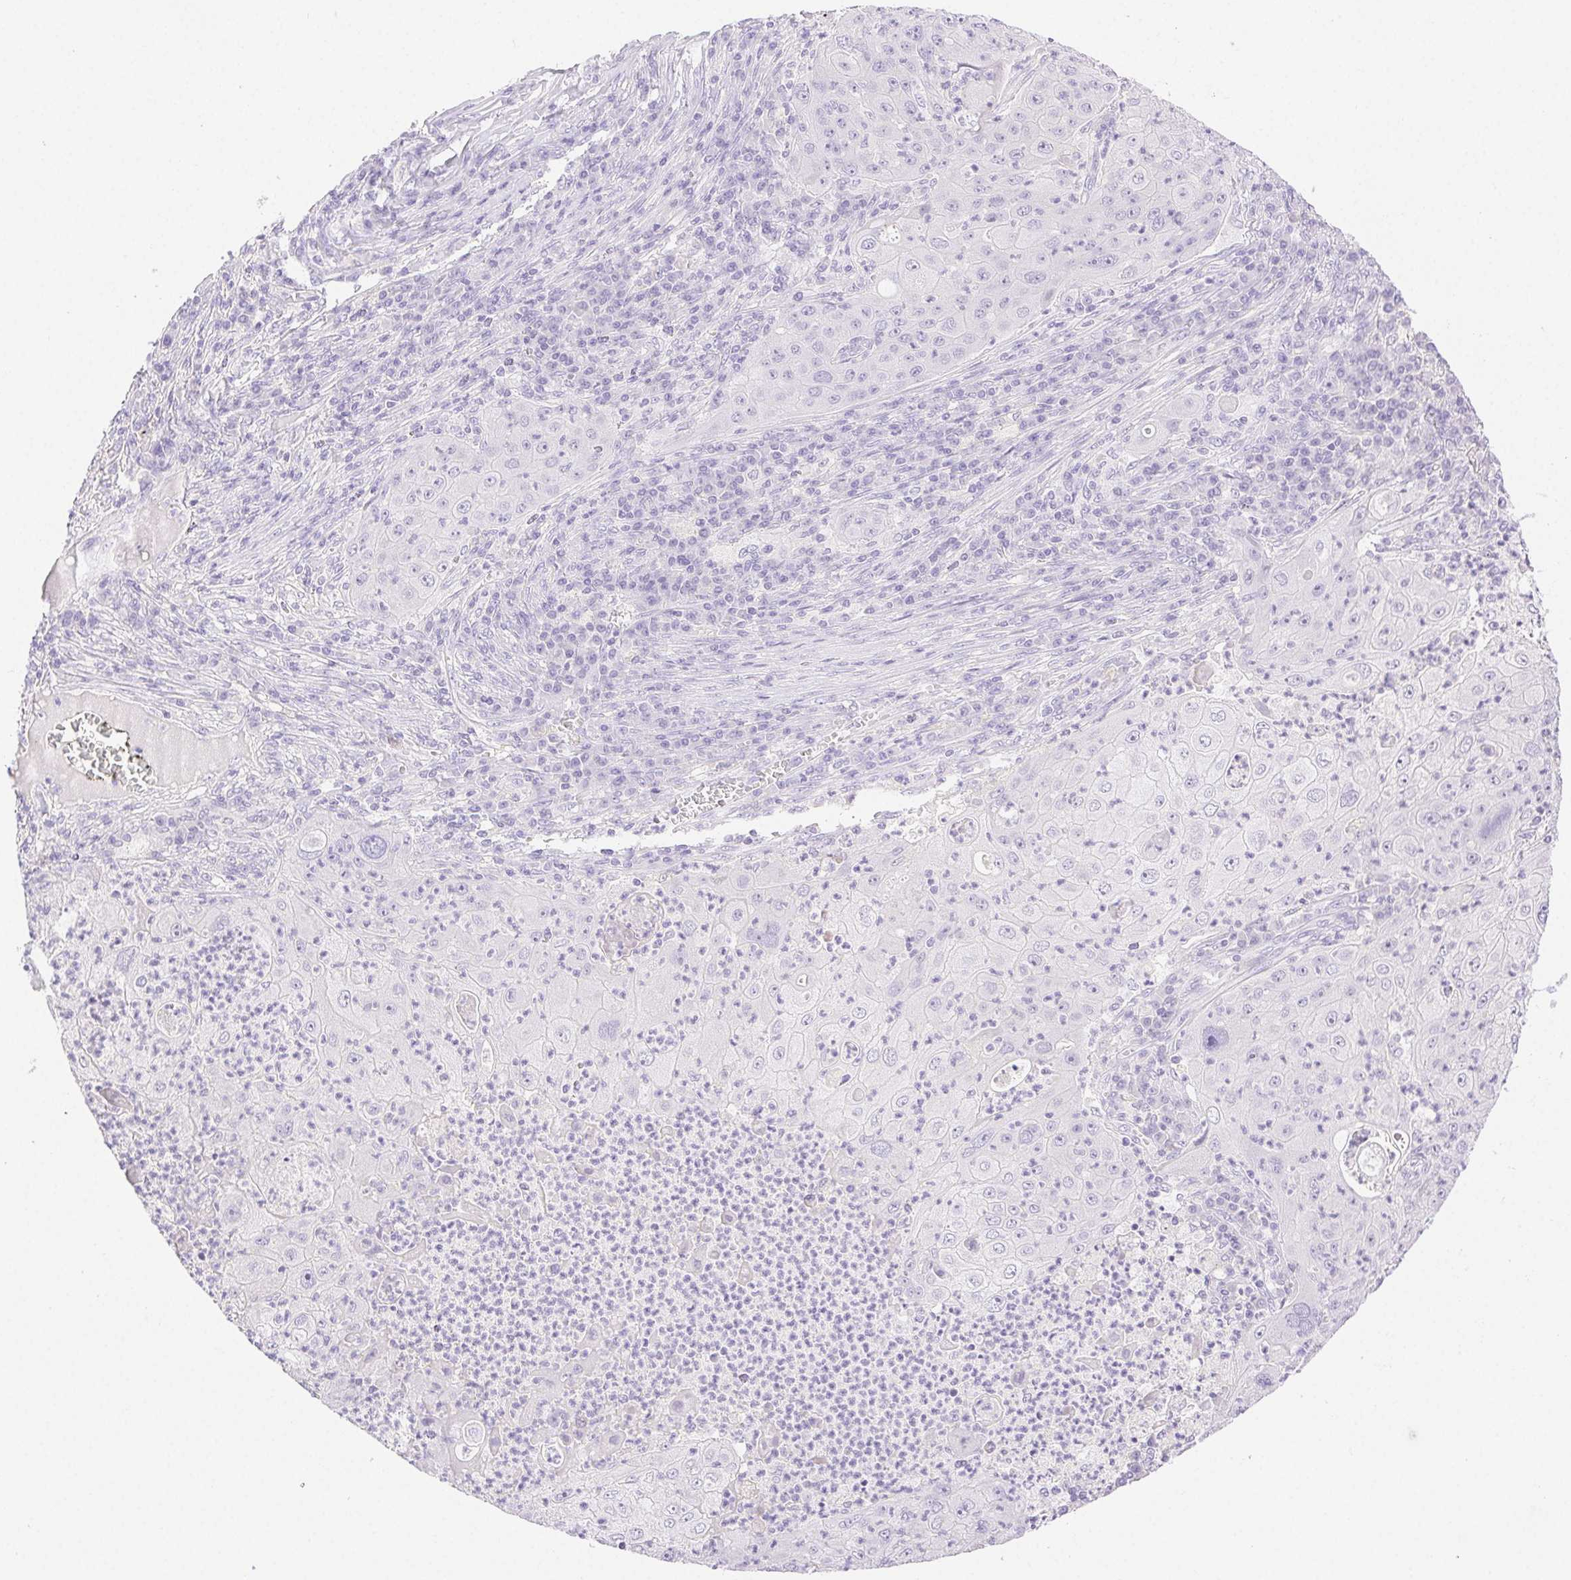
{"staining": {"intensity": "negative", "quantity": "none", "location": "none"}, "tissue": "lung cancer", "cell_type": "Tumor cells", "image_type": "cancer", "snomed": [{"axis": "morphology", "description": "Squamous cell carcinoma, NOS"}, {"axis": "topography", "description": "Lung"}], "caption": "This micrograph is of lung squamous cell carcinoma stained with IHC to label a protein in brown with the nuclei are counter-stained blue. There is no staining in tumor cells.", "gene": "SPACA4", "patient": {"sex": "female", "age": 59}}